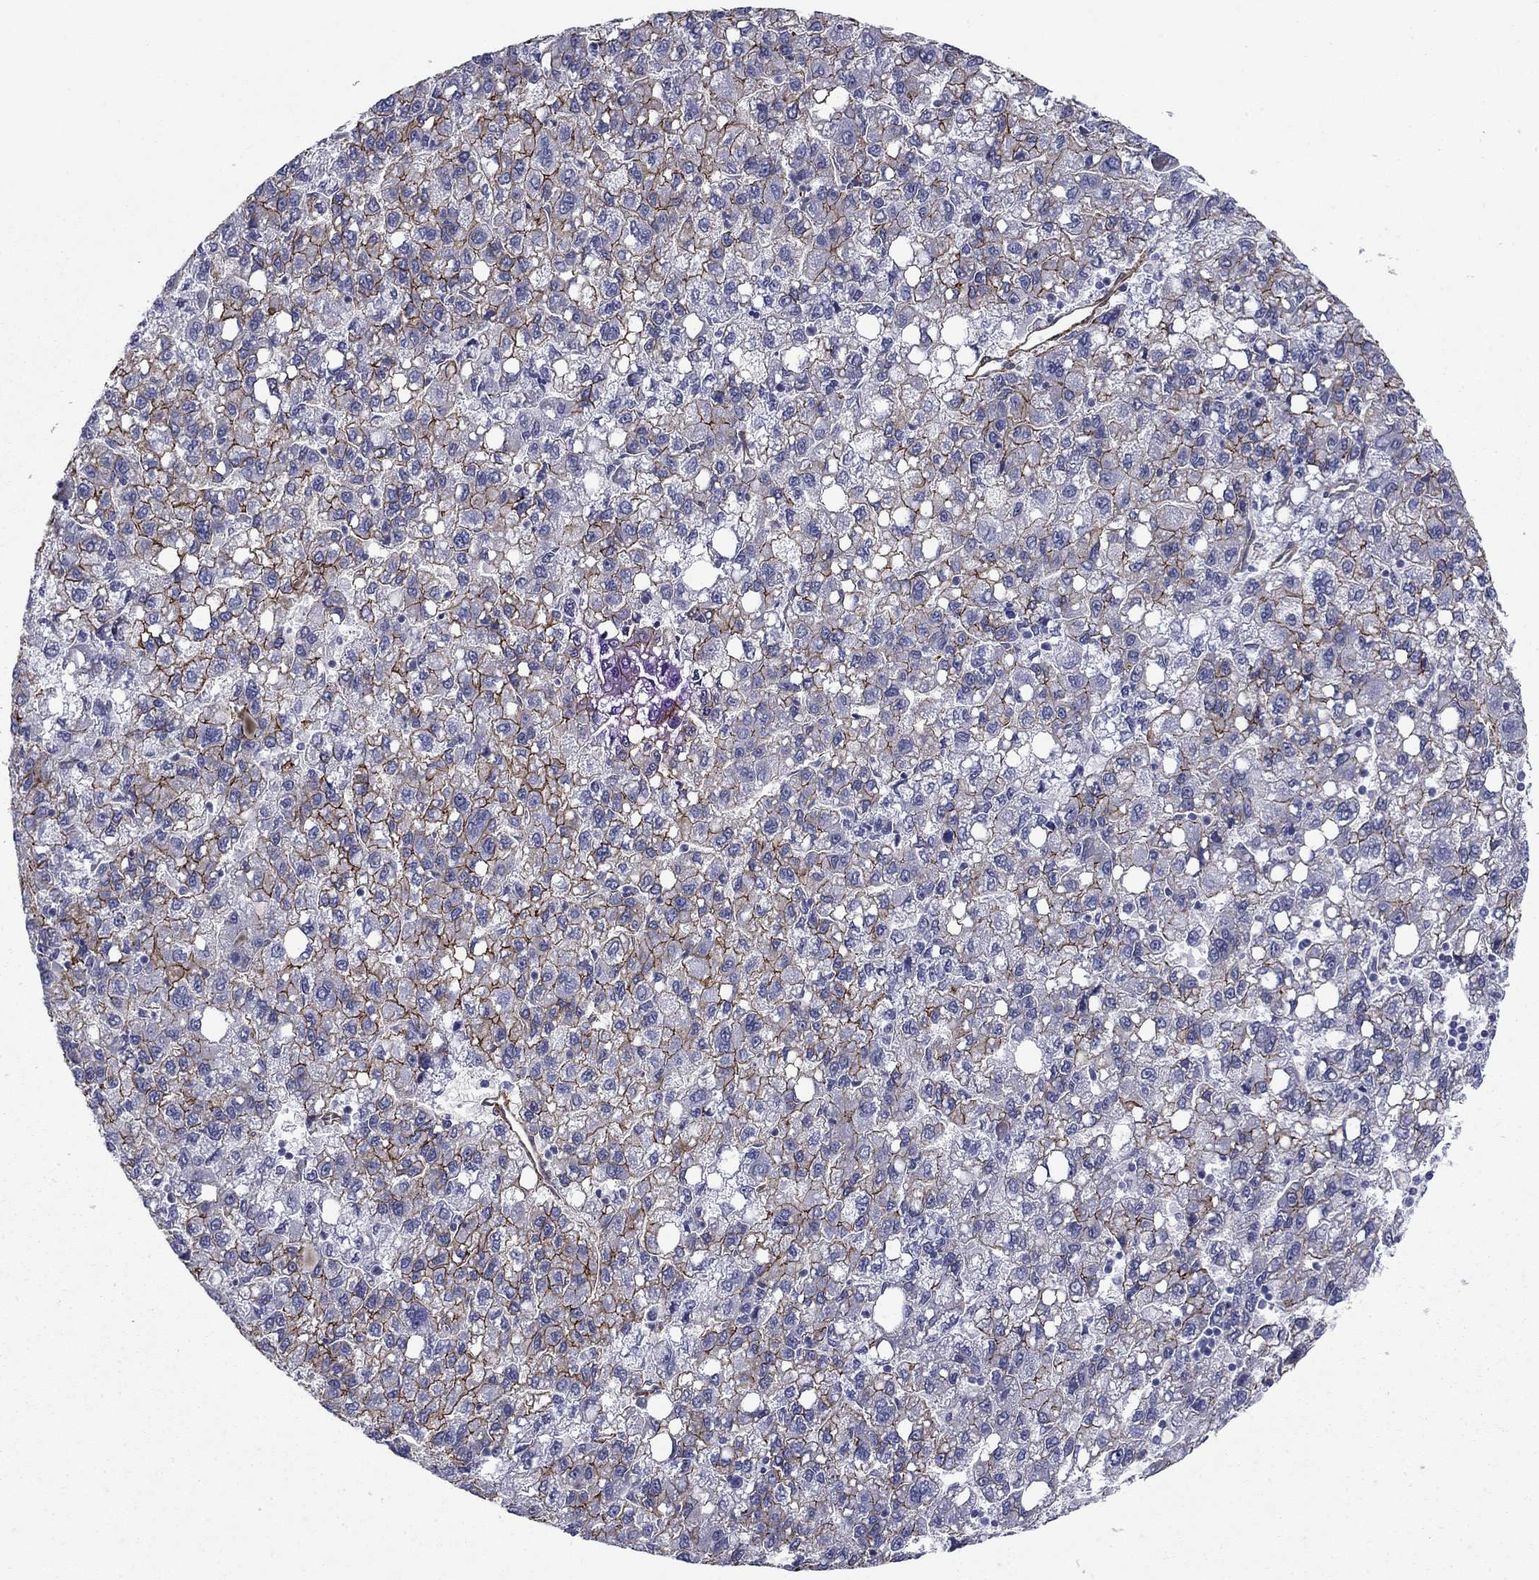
{"staining": {"intensity": "strong", "quantity": "25%-75%", "location": "cytoplasmic/membranous"}, "tissue": "liver cancer", "cell_type": "Tumor cells", "image_type": "cancer", "snomed": [{"axis": "morphology", "description": "Carcinoma, Hepatocellular, NOS"}, {"axis": "topography", "description": "Liver"}], "caption": "A high-resolution image shows immunohistochemistry staining of hepatocellular carcinoma (liver), which reveals strong cytoplasmic/membranous staining in about 25%-75% of tumor cells. The protein of interest is shown in brown color, while the nuclei are stained blue.", "gene": "KRBA1", "patient": {"sex": "female", "age": 82}}